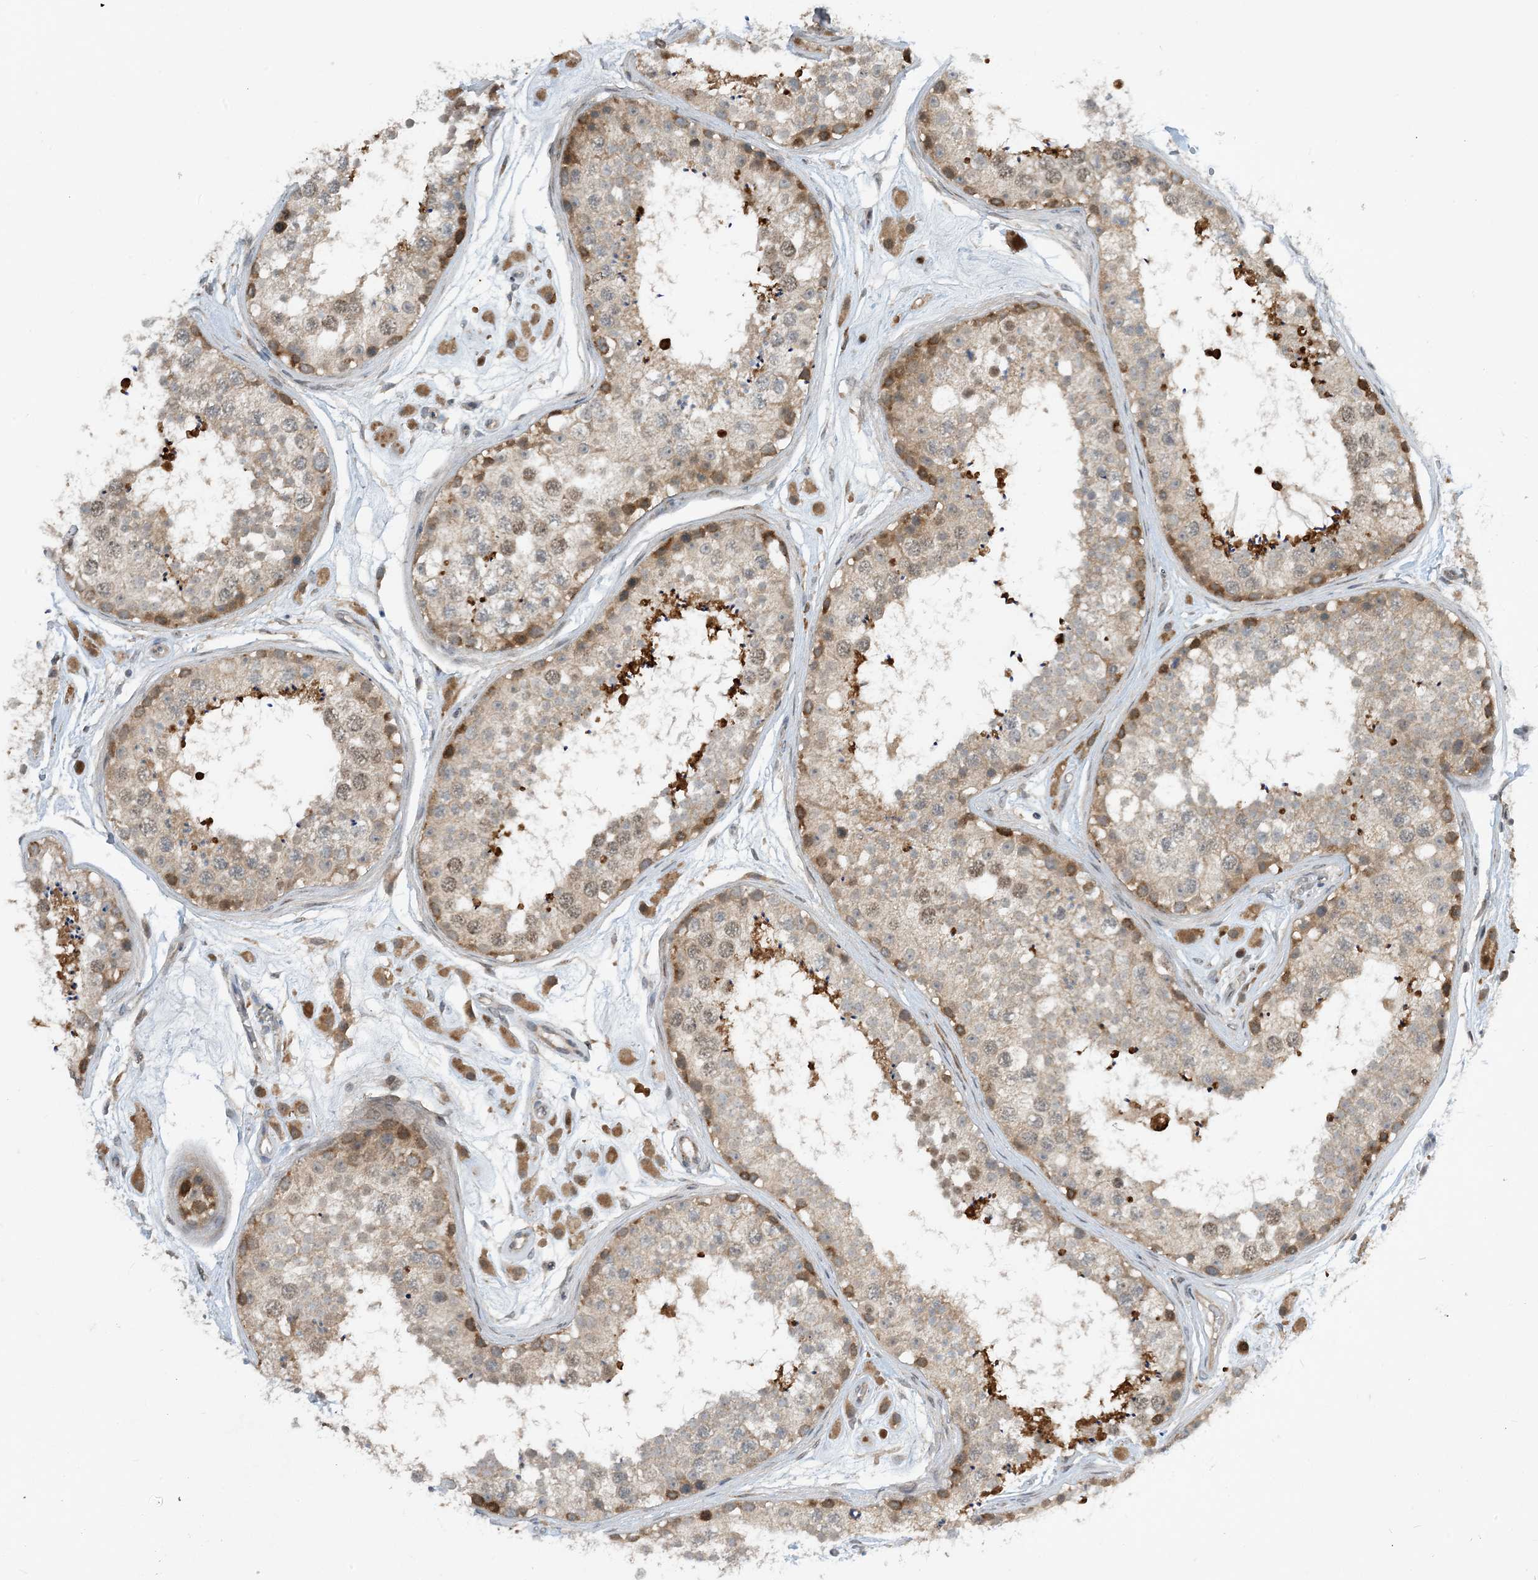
{"staining": {"intensity": "moderate", "quantity": "25%-75%", "location": "cytoplasmic/membranous,nuclear"}, "tissue": "testis", "cell_type": "Cells in seminiferous ducts", "image_type": "normal", "snomed": [{"axis": "morphology", "description": "Normal tissue, NOS"}, {"axis": "topography", "description": "Testis"}], "caption": "An immunohistochemistry micrograph of benign tissue is shown. Protein staining in brown highlights moderate cytoplasmic/membranous,nuclear positivity in testis within cells in seminiferous ducts.", "gene": "PHOSPHO2", "patient": {"sex": "male", "age": 25}}